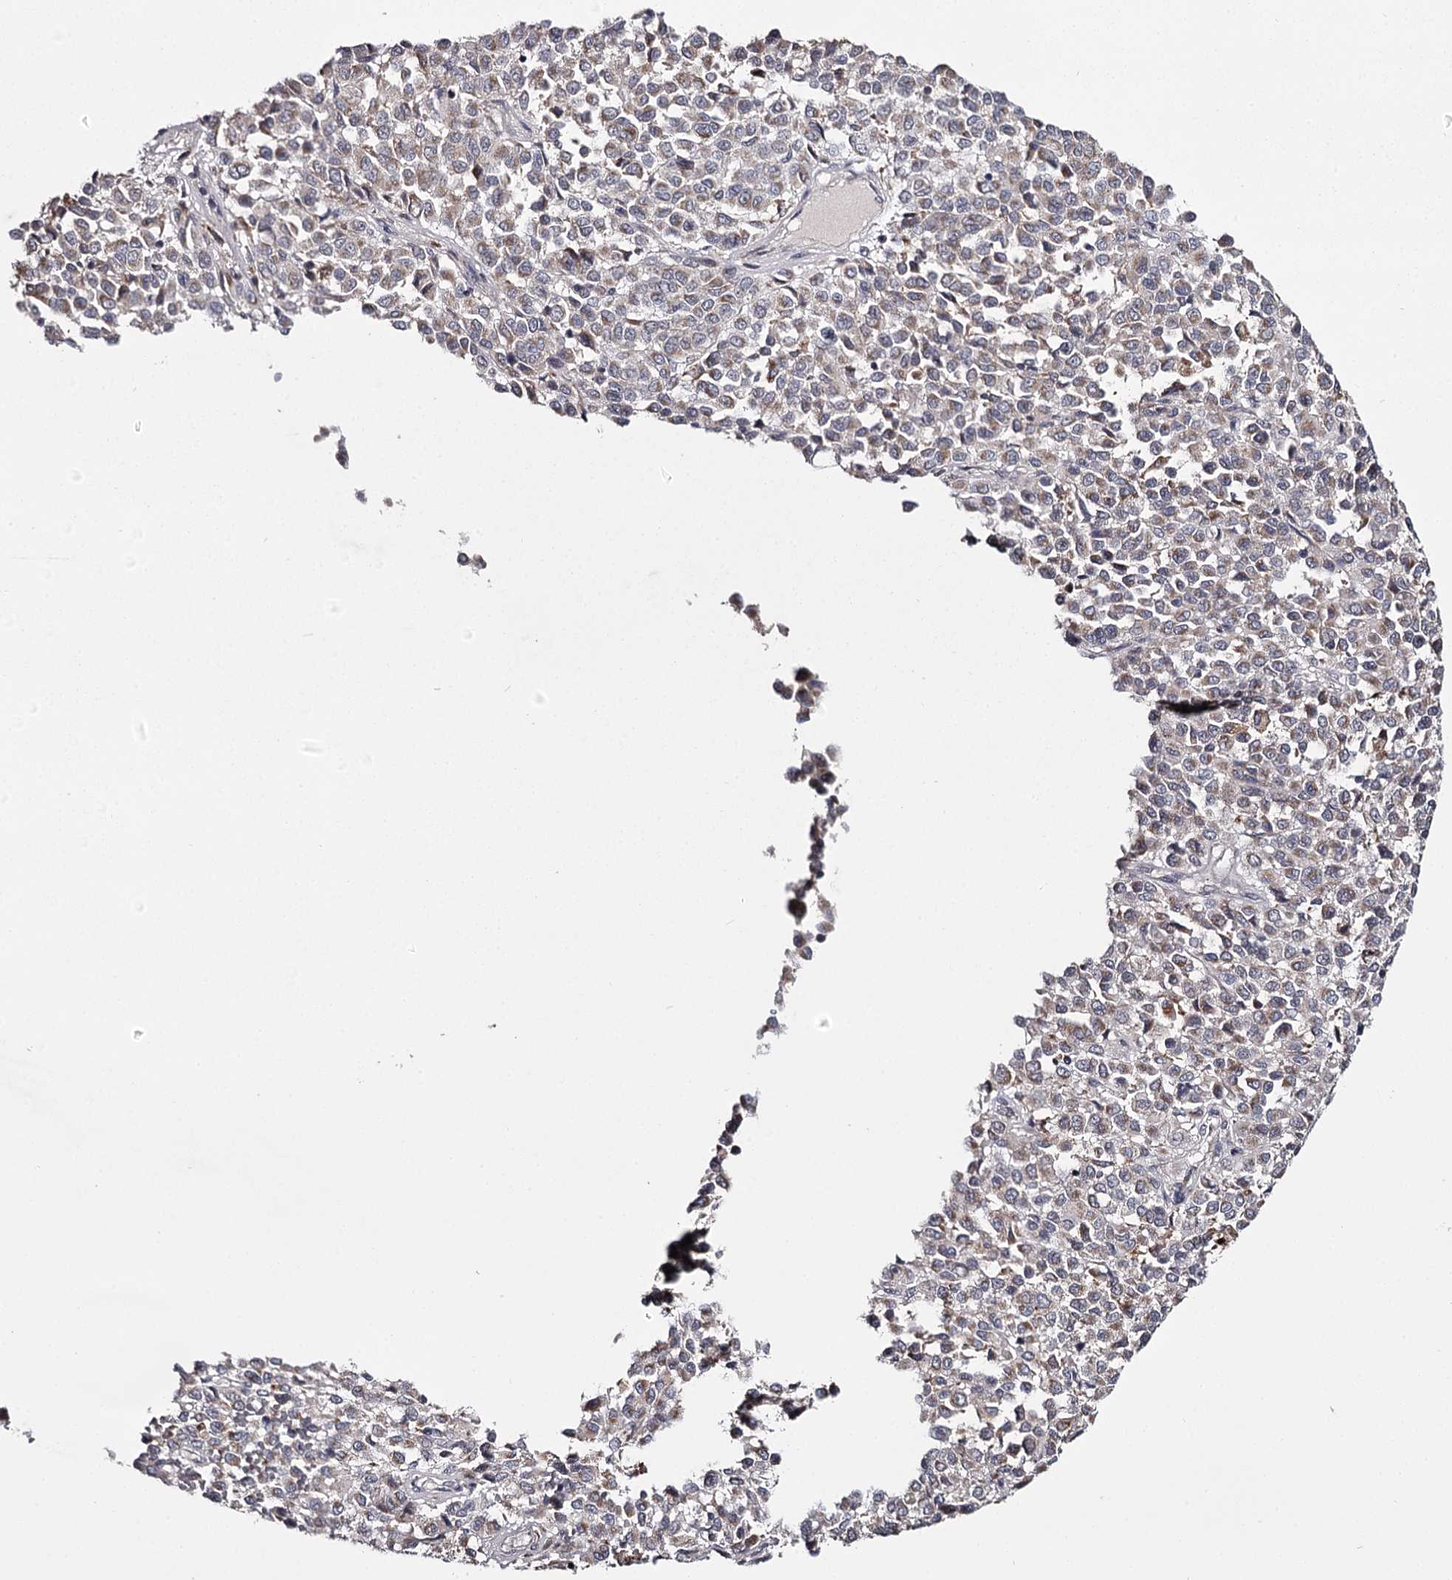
{"staining": {"intensity": "weak", "quantity": ">75%", "location": "cytoplasmic/membranous"}, "tissue": "melanoma", "cell_type": "Tumor cells", "image_type": "cancer", "snomed": [{"axis": "morphology", "description": "Malignant melanoma, Metastatic site"}, {"axis": "topography", "description": "Pancreas"}], "caption": "A micrograph showing weak cytoplasmic/membranous expression in about >75% of tumor cells in malignant melanoma (metastatic site), as visualized by brown immunohistochemical staining.", "gene": "RASSF6", "patient": {"sex": "female", "age": 30}}